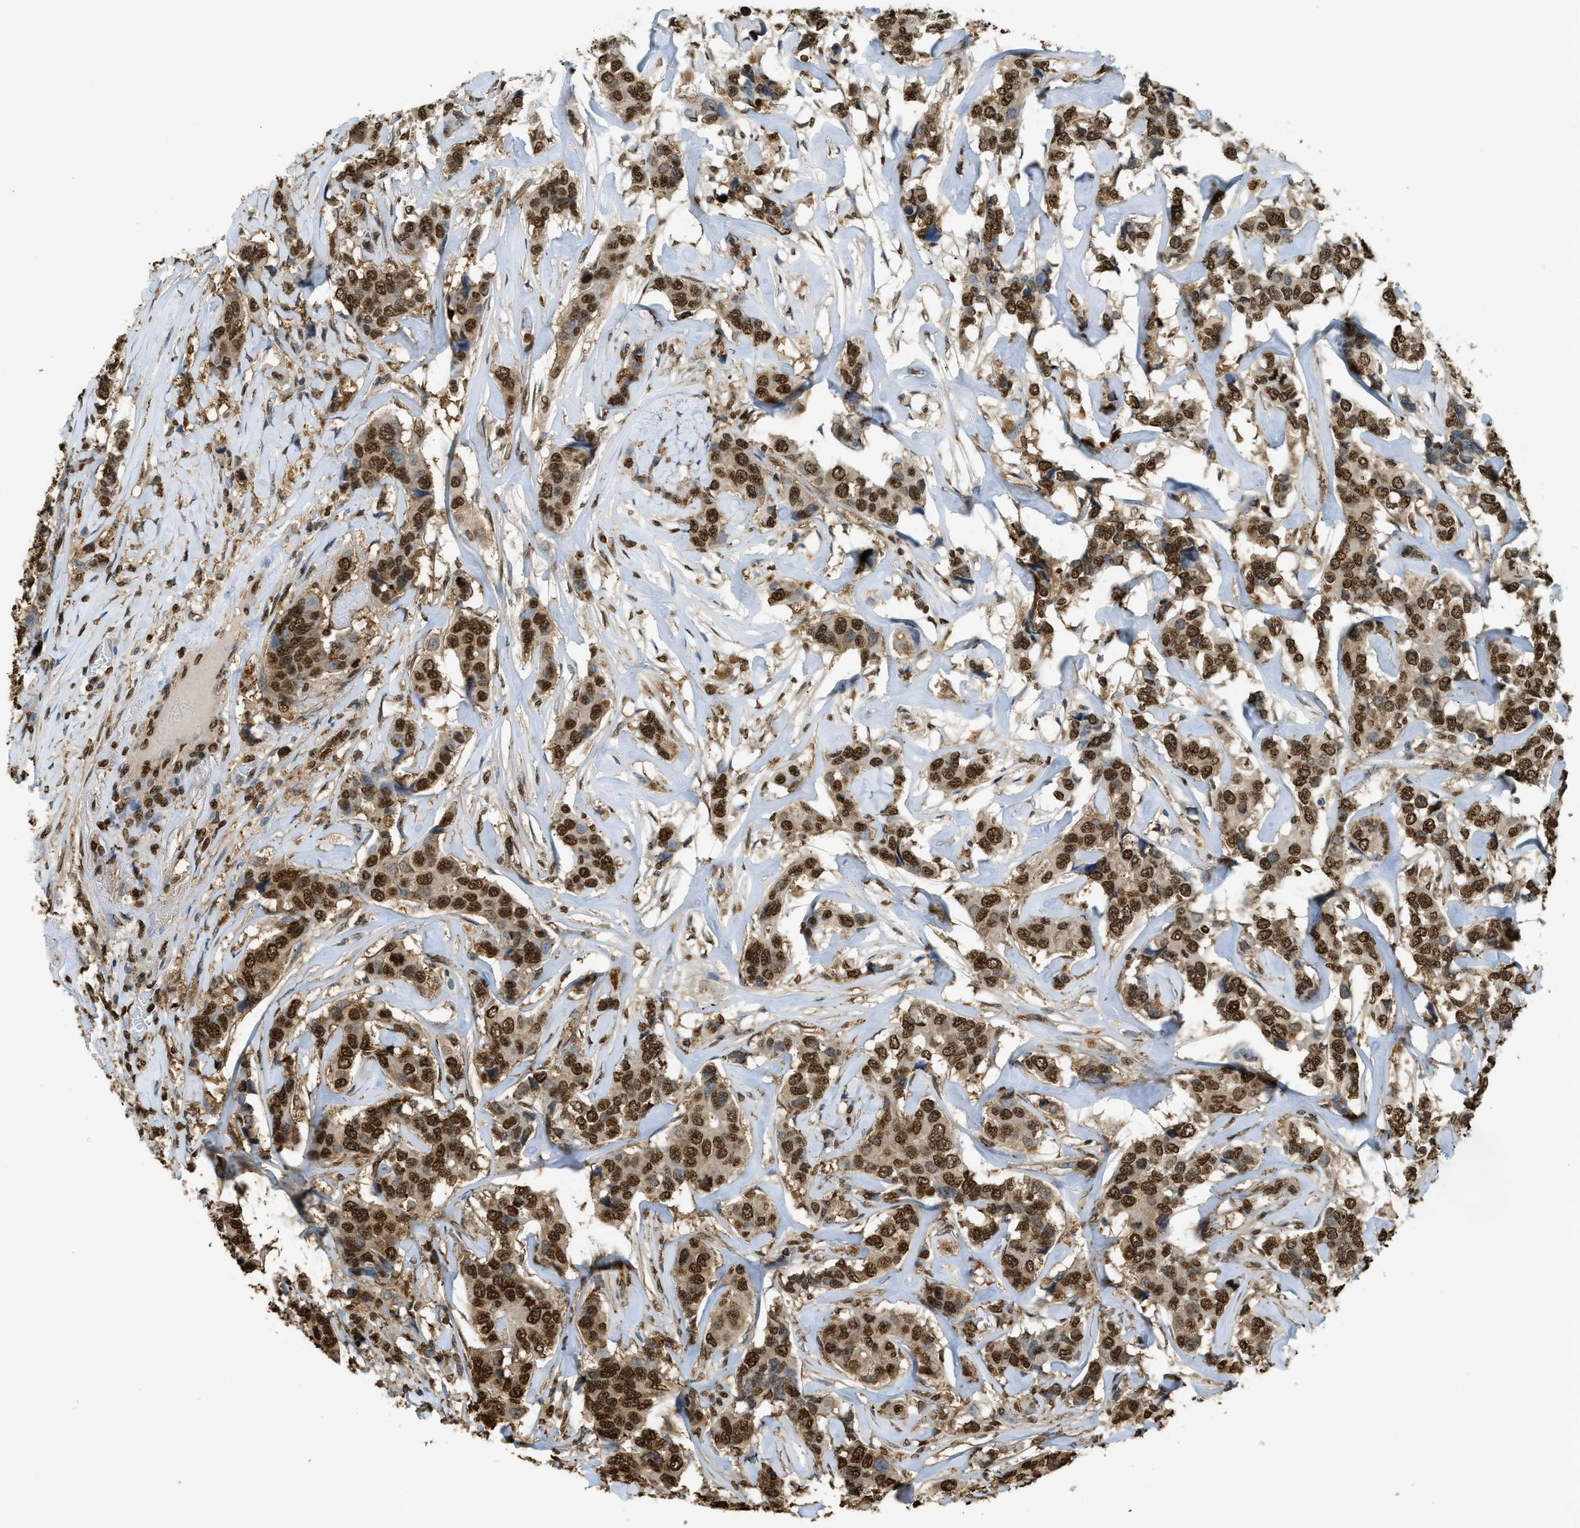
{"staining": {"intensity": "strong", "quantity": ">75%", "location": "cytoplasmic/membranous,nuclear"}, "tissue": "breast cancer", "cell_type": "Tumor cells", "image_type": "cancer", "snomed": [{"axis": "morphology", "description": "Lobular carcinoma"}, {"axis": "topography", "description": "Breast"}], "caption": "This image displays IHC staining of breast cancer (lobular carcinoma), with high strong cytoplasmic/membranous and nuclear staining in about >75% of tumor cells.", "gene": "NR5A2", "patient": {"sex": "female", "age": 59}}